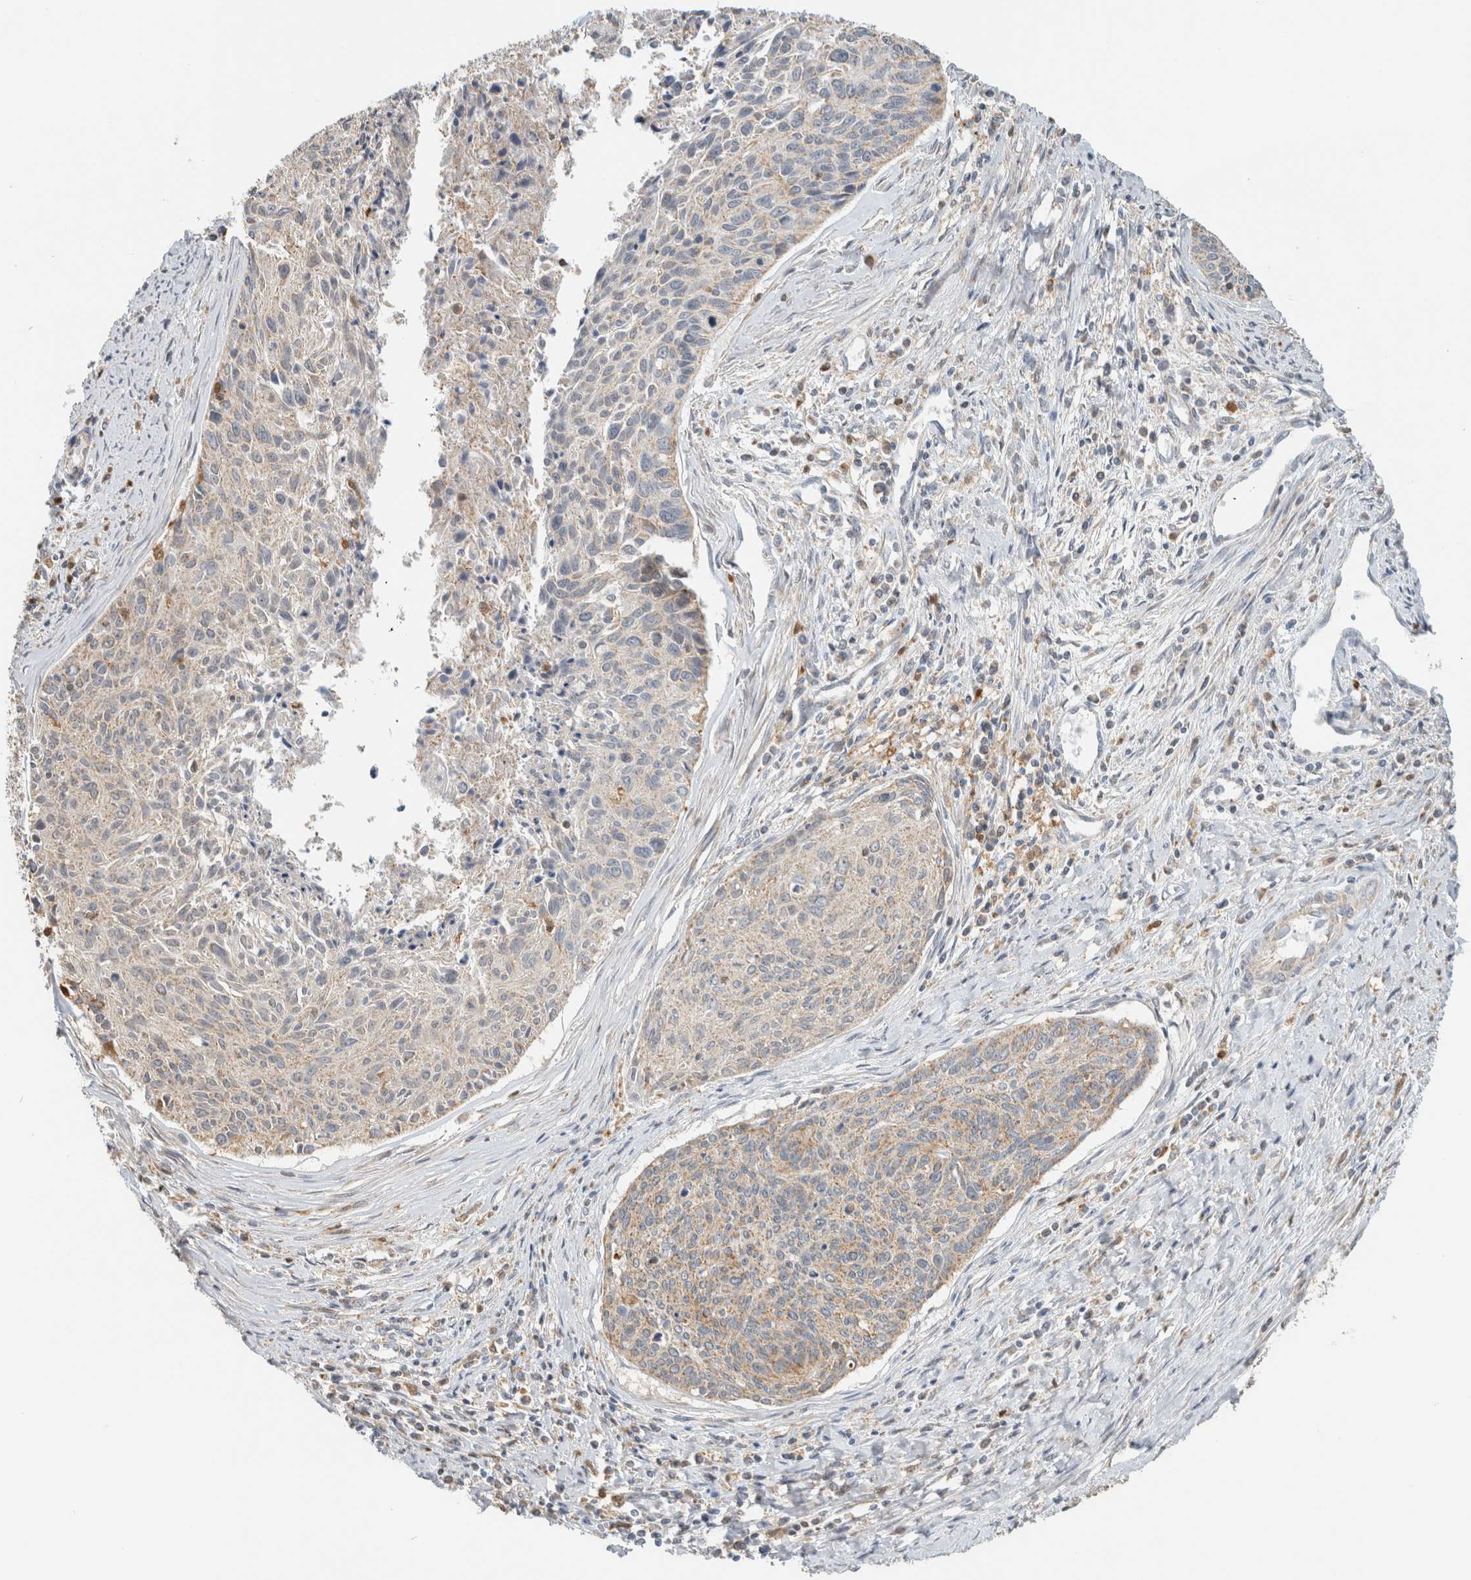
{"staining": {"intensity": "weak", "quantity": "25%-75%", "location": "cytoplasmic/membranous"}, "tissue": "cervical cancer", "cell_type": "Tumor cells", "image_type": "cancer", "snomed": [{"axis": "morphology", "description": "Squamous cell carcinoma, NOS"}, {"axis": "topography", "description": "Cervix"}], "caption": "A brown stain shows weak cytoplasmic/membranous positivity of a protein in cervical cancer tumor cells. The protein of interest is shown in brown color, while the nuclei are stained blue.", "gene": "CAPG", "patient": {"sex": "female", "age": 55}}